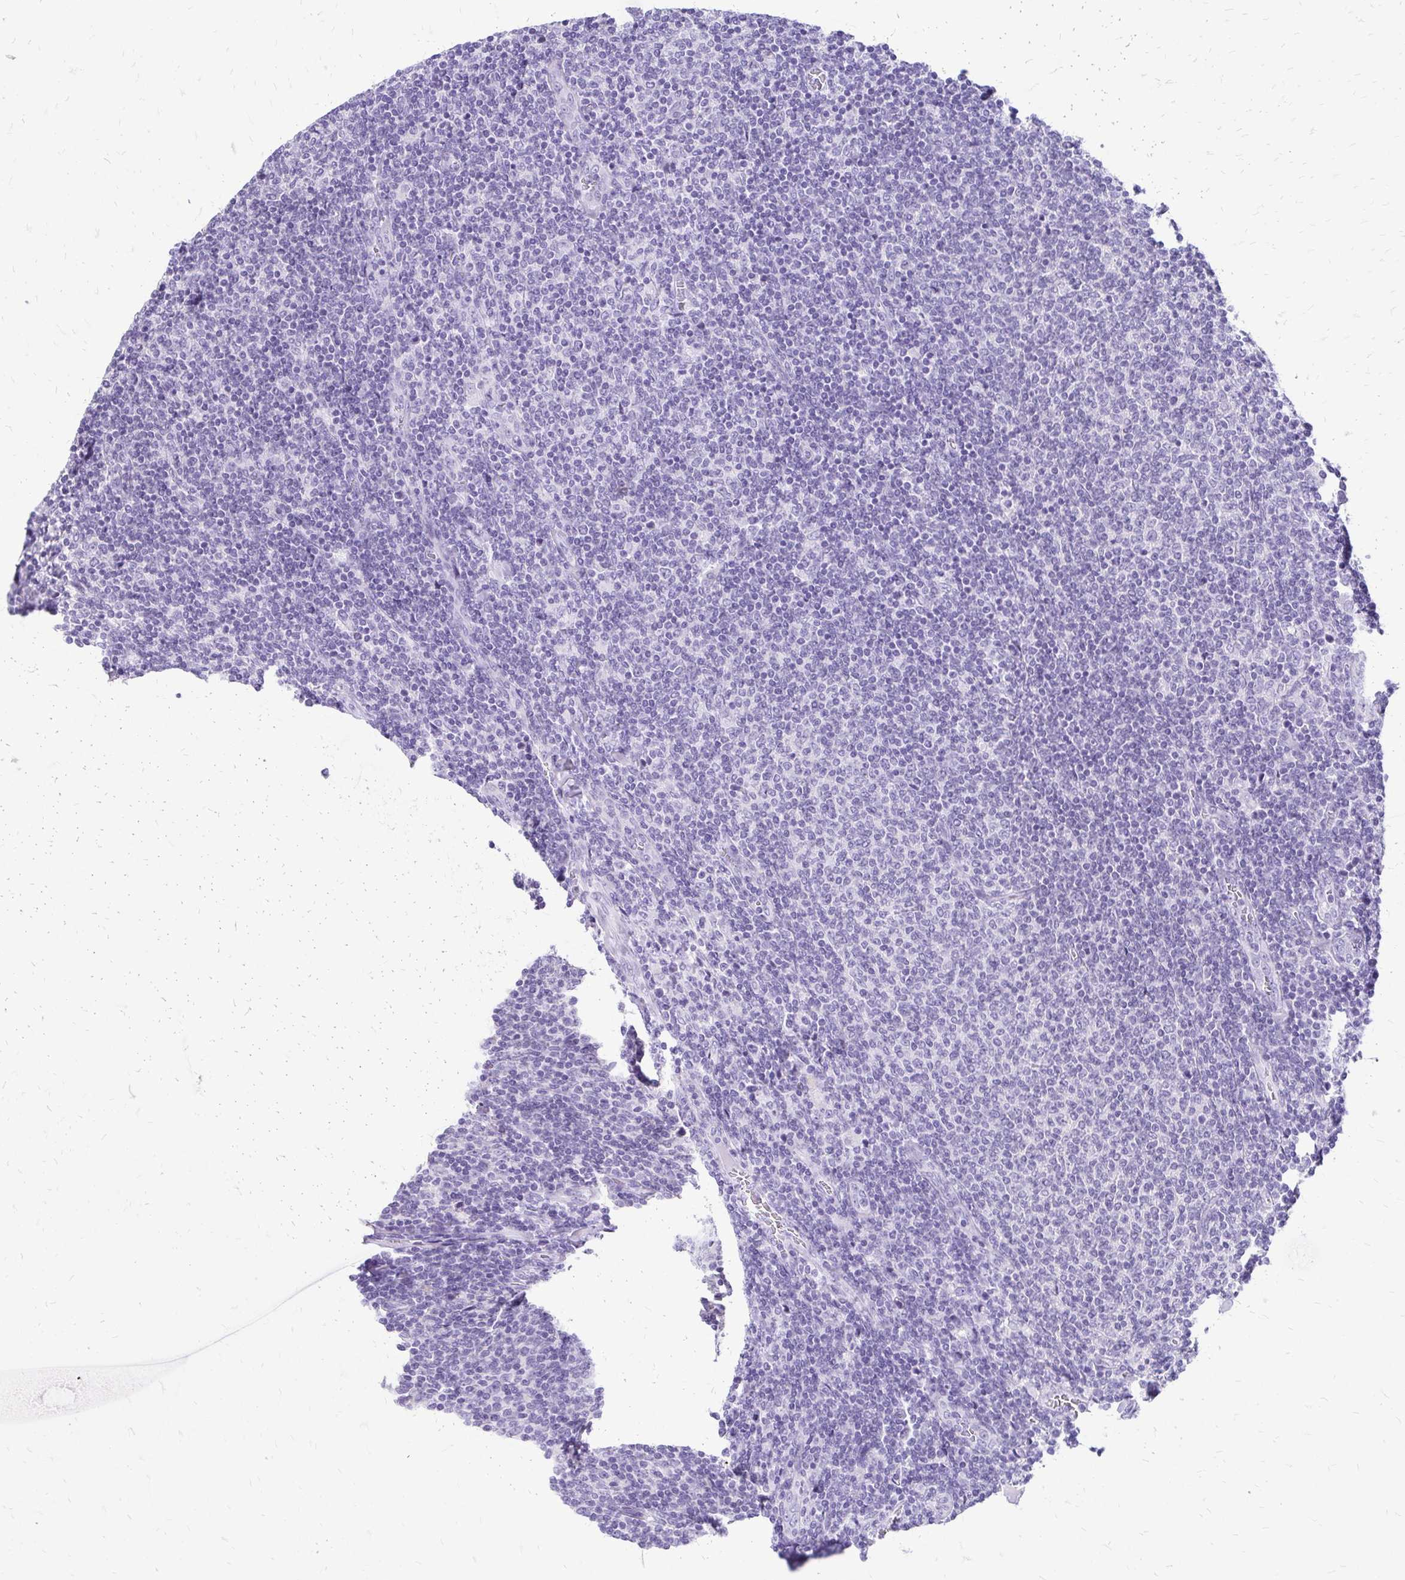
{"staining": {"intensity": "negative", "quantity": "none", "location": "none"}, "tissue": "lymphoma", "cell_type": "Tumor cells", "image_type": "cancer", "snomed": [{"axis": "morphology", "description": "Malignant lymphoma, non-Hodgkin's type, Low grade"}, {"axis": "topography", "description": "Lymph node"}], "caption": "This is an IHC image of human malignant lymphoma, non-Hodgkin's type (low-grade). There is no expression in tumor cells.", "gene": "SLC32A1", "patient": {"sex": "male", "age": 52}}